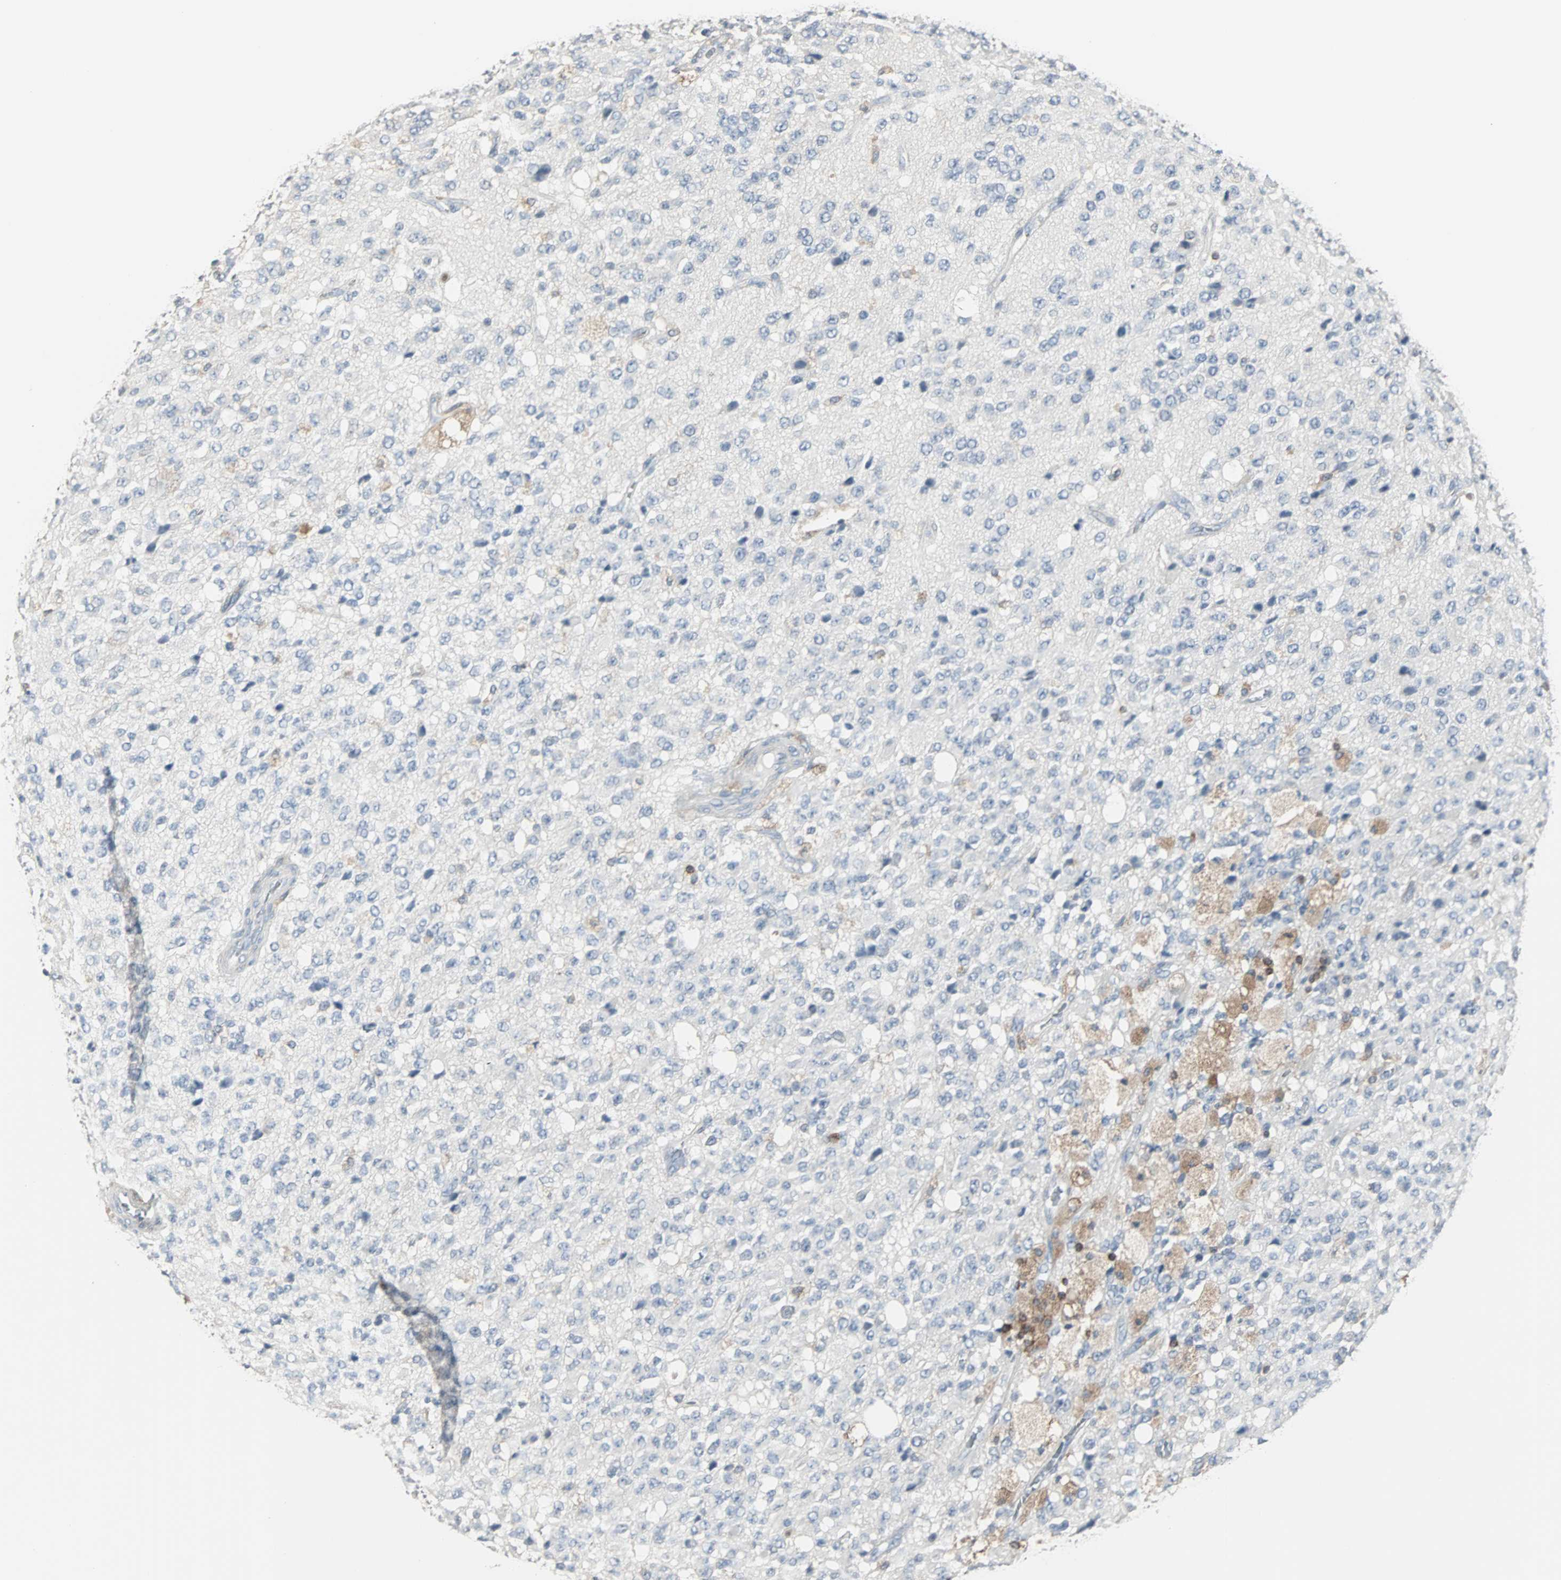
{"staining": {"intensity": "negative", "quantity": "none", "location": "none"}, "tissue": "glioma", "cell_type": "Tumor cells", "image_type": "cancer", "snomed": [{"axis": "morphology", "description": "Glioma, malignant, High grade"}, {"axis": "topography", "description": "pancreas cauda"}], "caption": "High-grade glioma (malignant) was stained to show a protein in brown. There is no significant staining in tumor cells. (Stains: DAB immunohistochemistry with hematoxylin counter stain, Microscopy: brightfield microscopy at high magnification).", "gene": "LRRFIP1", "patient": {"sex": "male", "age": 60}}